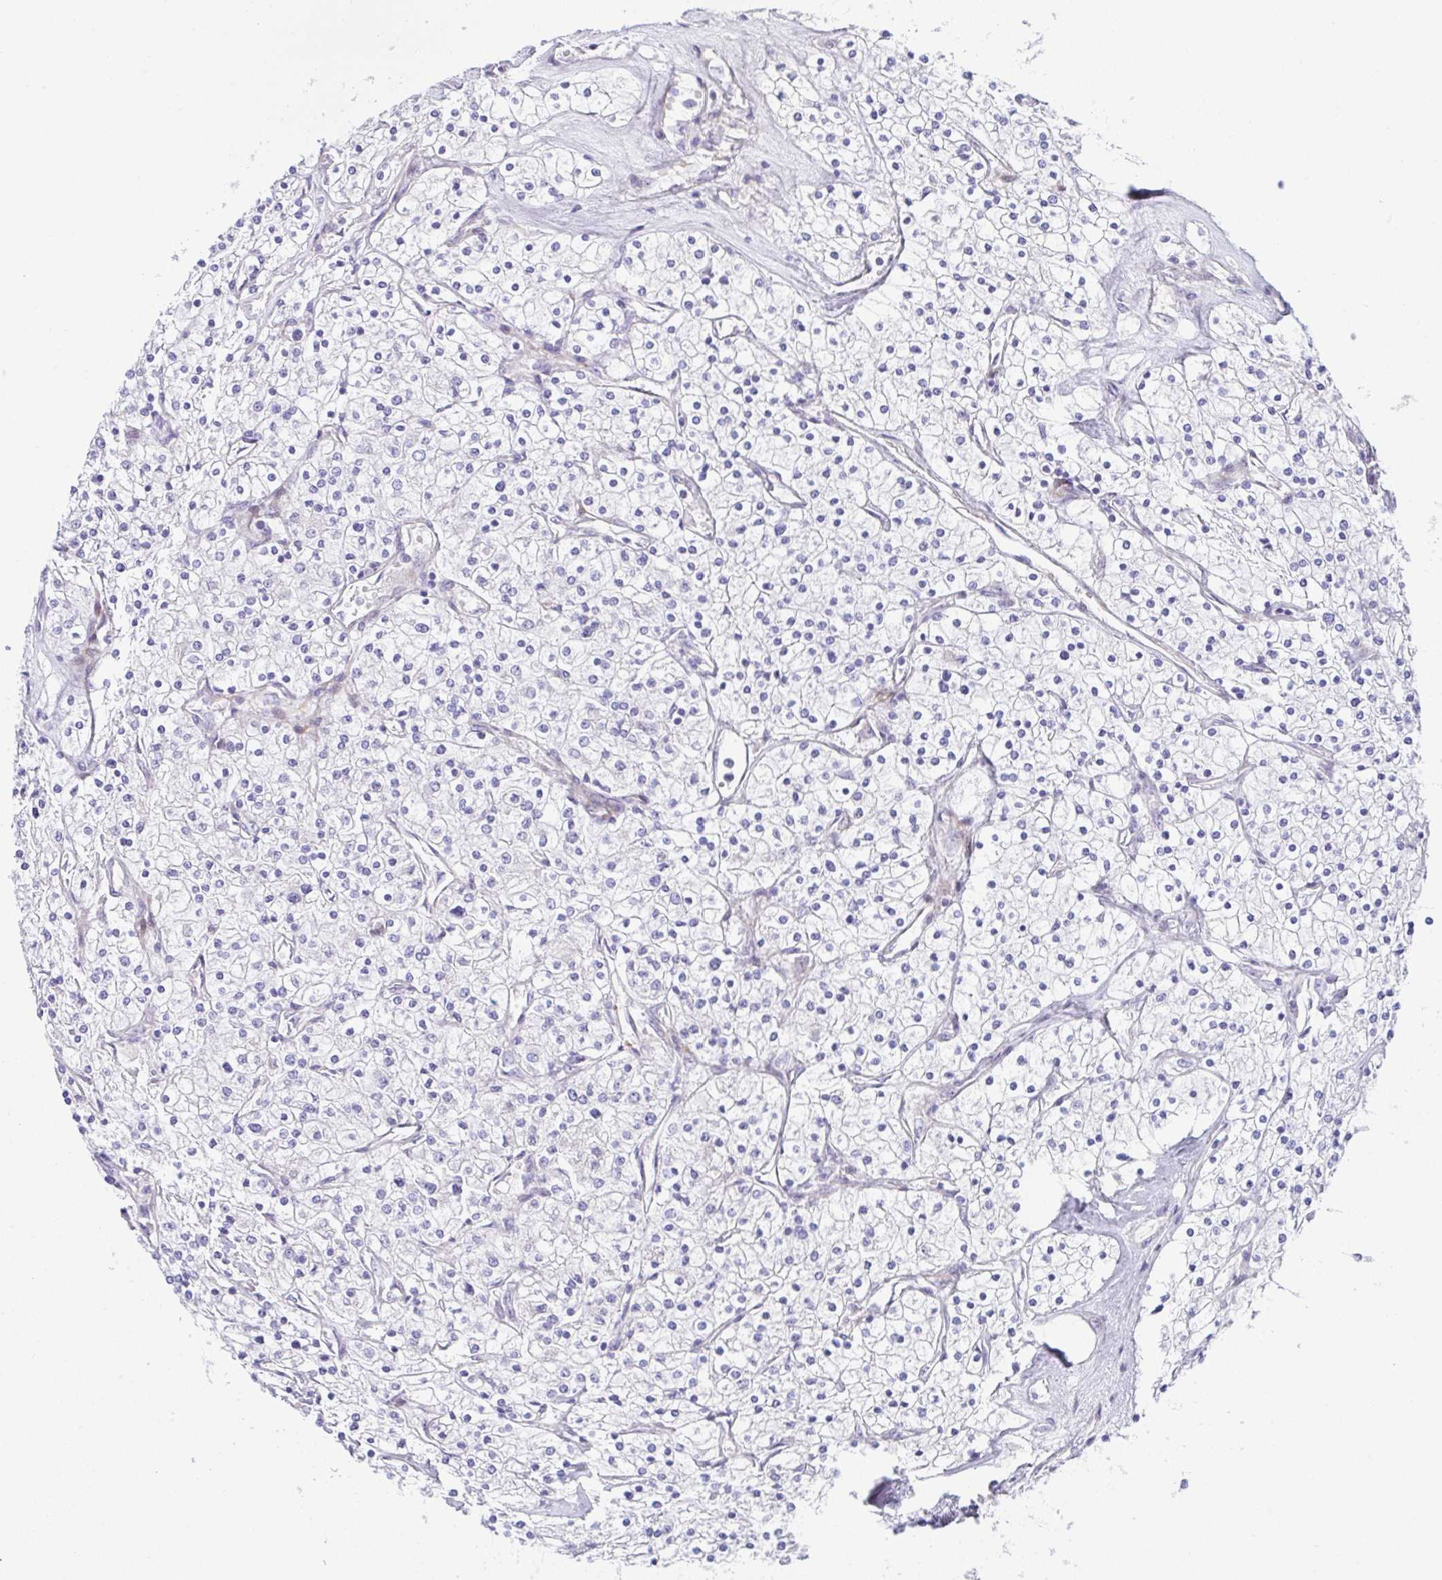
{"staining": {"intensity": "negative", "quantity": "none", "location": "none"}, "tissue": "renal cancer", "cell_type": "Tumor cells", "image_type": "cancer", "snomed": [{"axis": "morphology", "description": "Adenocarcinoma, NOS"}, {"axis": "topography", "description": "Kidney"}], "caption": "This is a photomicrograph of immunohistochemistry (IHC) staining of renal cancer (adenocarcinoma), which shows no expression in tumor cells.", "gene": "ZNF713", "patient": {"sex": "male", "age": 80}}